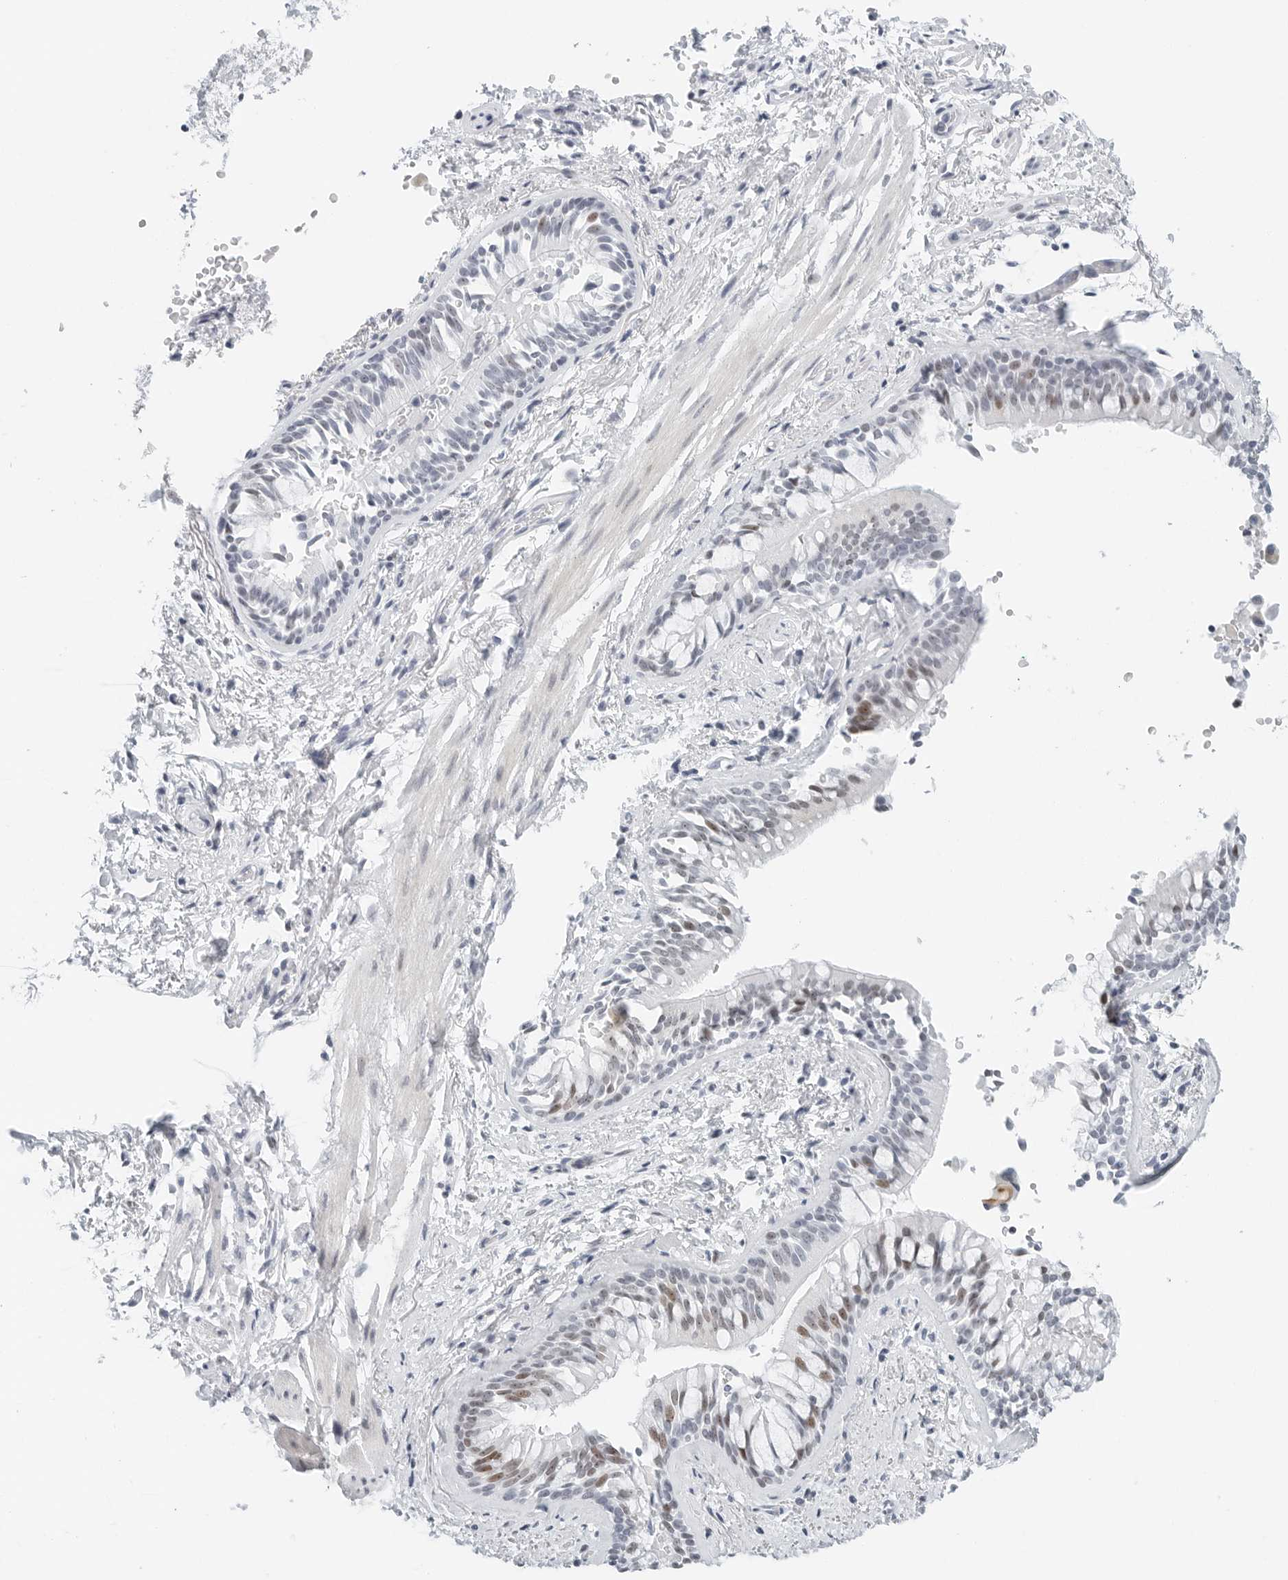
{"staining": {"intensity": "moderate", "quantity": "<25%", "location": "nuclear"}, "tissue": "bronchus", "cell_type": "Respiratory epithelial cells", "image_type": "normal", "snomed": [{"axis": "morphology", "description": "Normal tissue, NOS"}, {"axis": "morphology", "description": "Inflammation, NOS"}, {"axis": "topography", "description": "Cartilage tissue"}, {"axis": "topography", "description": "Bronchus"}, {"axis": "topography", "description": "Lung"}], "caption": "Moderate nuclear staining for a protein is seen in about <25% of respiratory epithelial cells of benign bronchus using immunohistochemistry.", "gene": "NTMT2", "patient": {"sex": "female", "age": 64}}